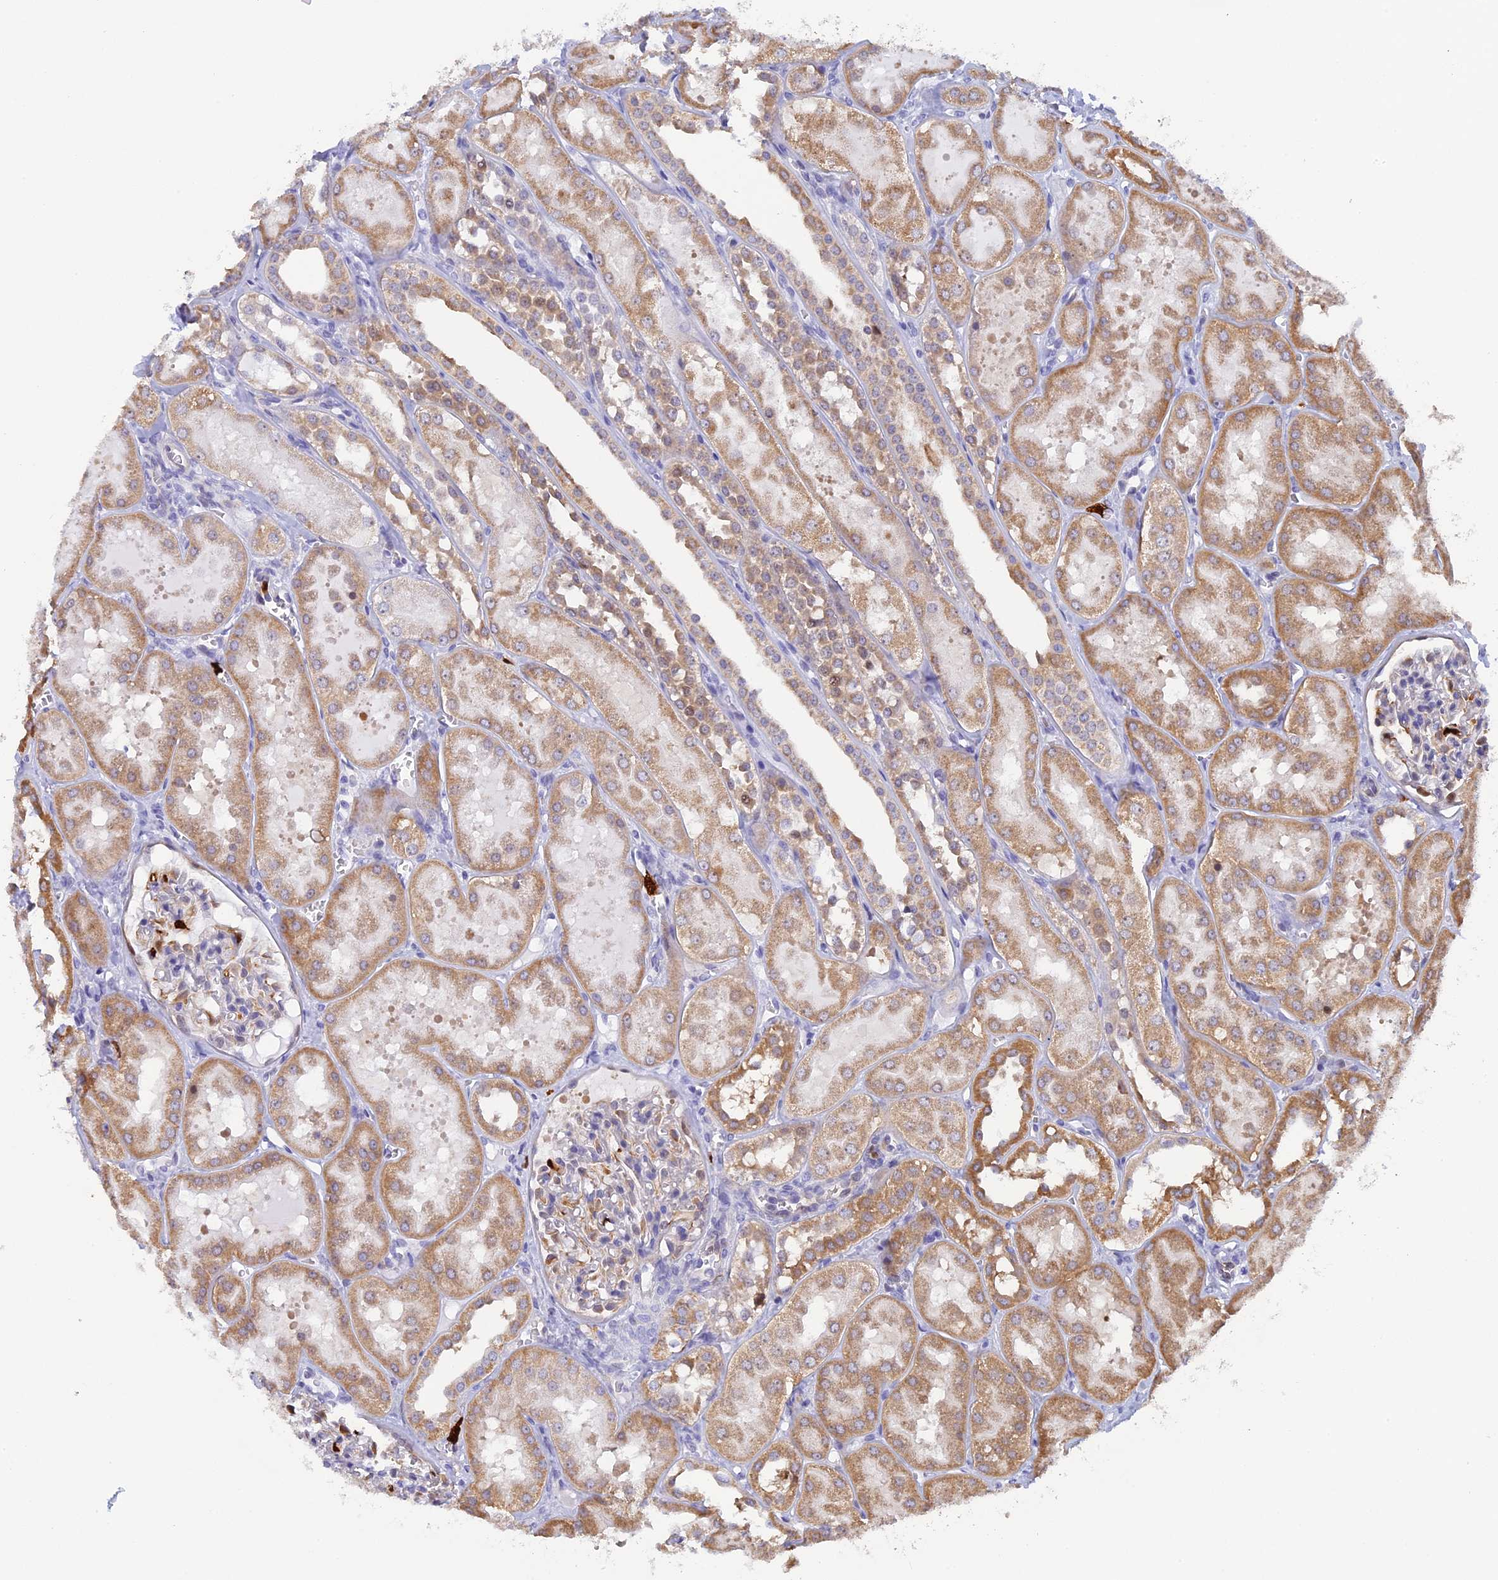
{"staining": {"intensity": "negative", "quantity": "none", "location": "none"}, "tissue": "kidney", "cell_type": "Cells in glomeruli", "image_type": "normal", "snomed": [{"axis": "morphology", "description": "Normal tissue, NOS"}, {"axis": "topography", "description": "Kidney"}, {"axis": "topography", "description": "Urinary bladder"}], "caption": "Cells in glomeruli show no significant protein positivity in unremarkable kidney. Brightfield microscopy of IHC stained with DAB (brown) and hematoxylin (blue), captured at high magnification.", "gene": "SLC26A1", "patient": {"sex": "male", "age": 16}}